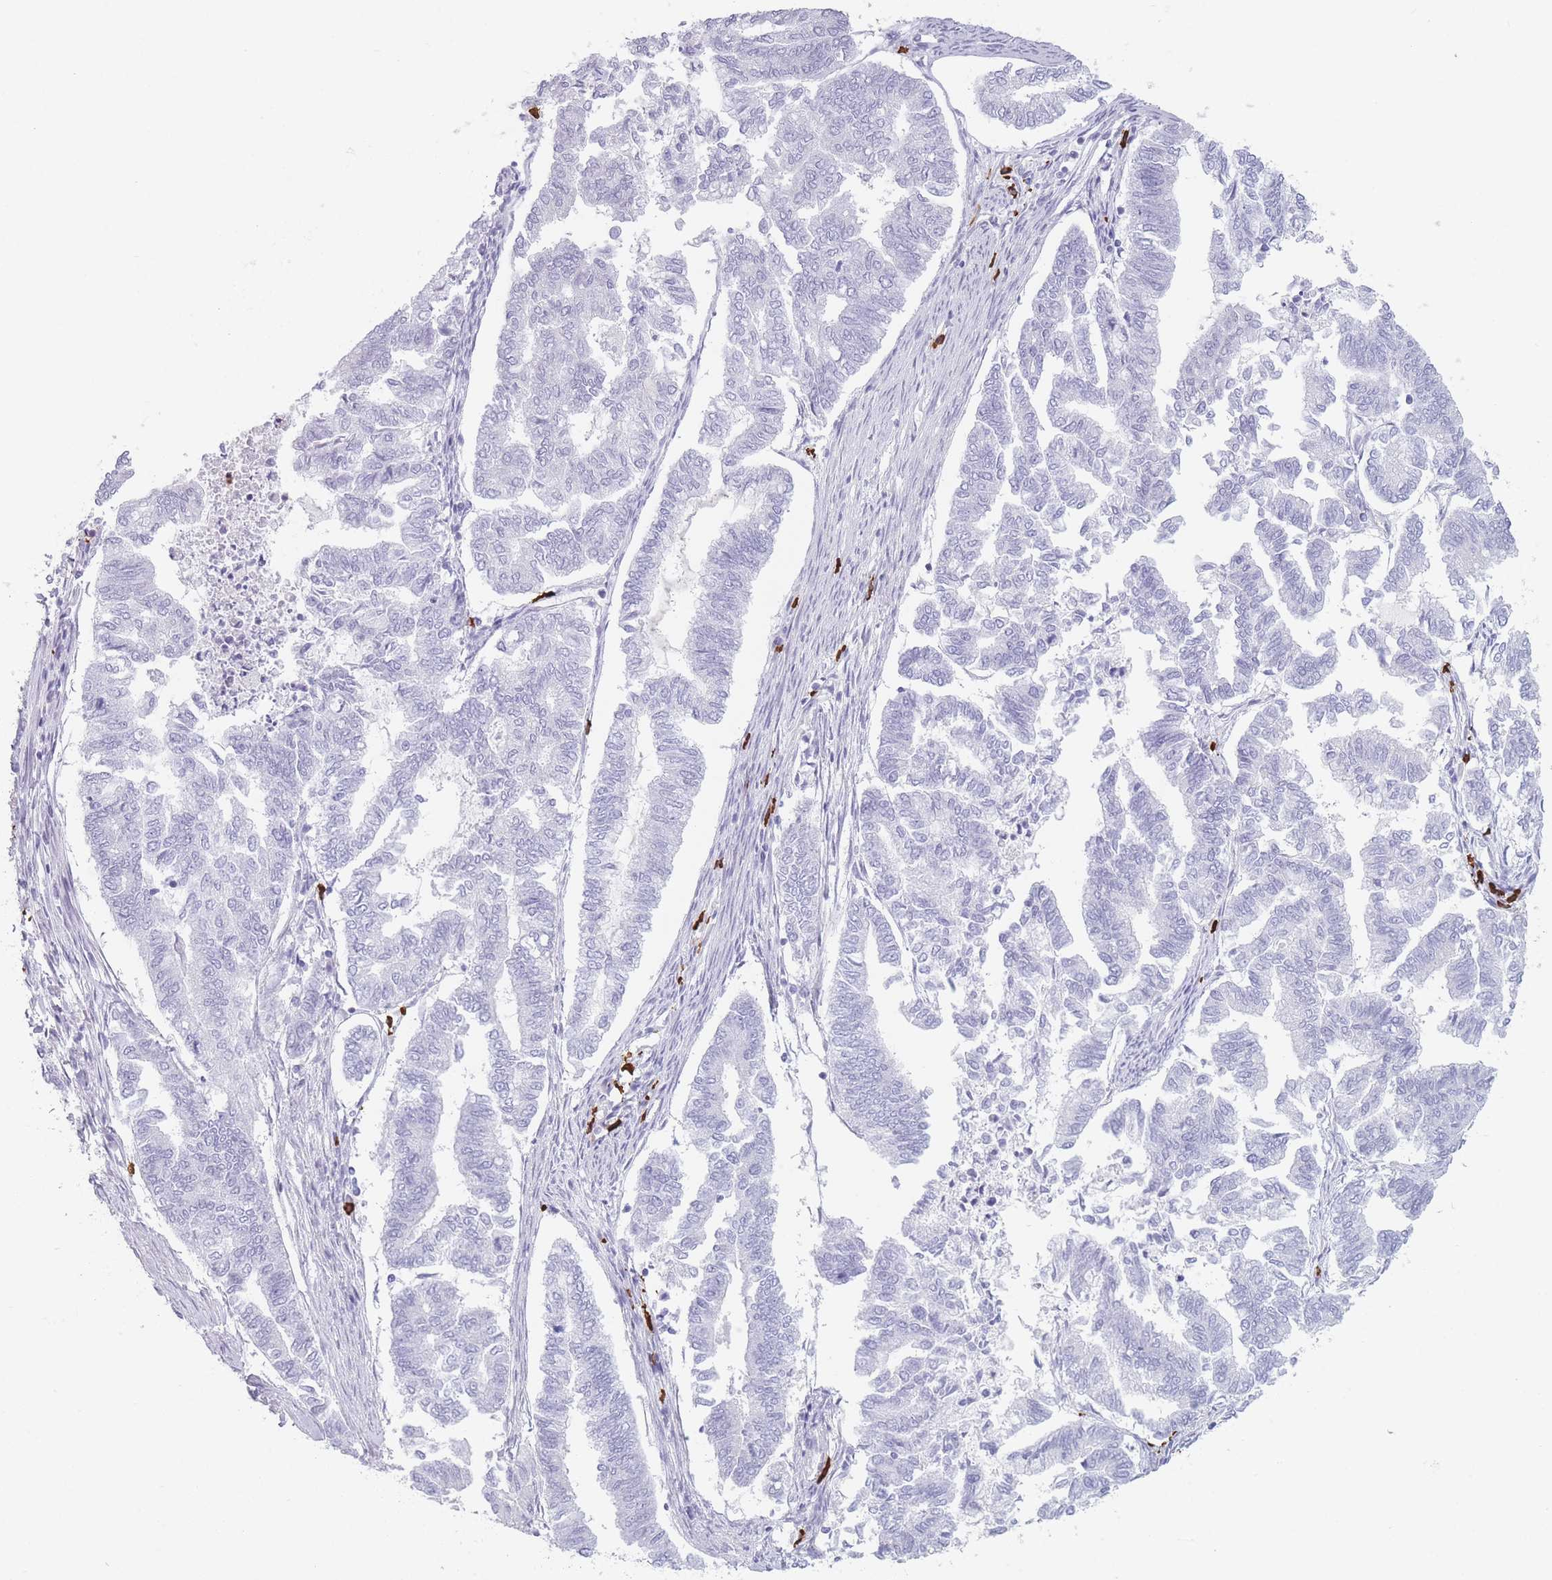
{"staining": {"intensity": "negative", "quantity": "none", "location": "none"}, "tissue": "endometrial cancer", "cell_type": "Tumor cells", "image_type": "cancer", "snomed": [{"axis": "morphology", "description": "Adenocarcinoma, NOS"}, {"axis": "topography", "description": "Endometrium"}], "caption": "The image shows no staining of tumor cells in adenocarcinoma (endometrial).", "gene": "PLEKHG2", "patient": {"sex": "female", "age": 79}}